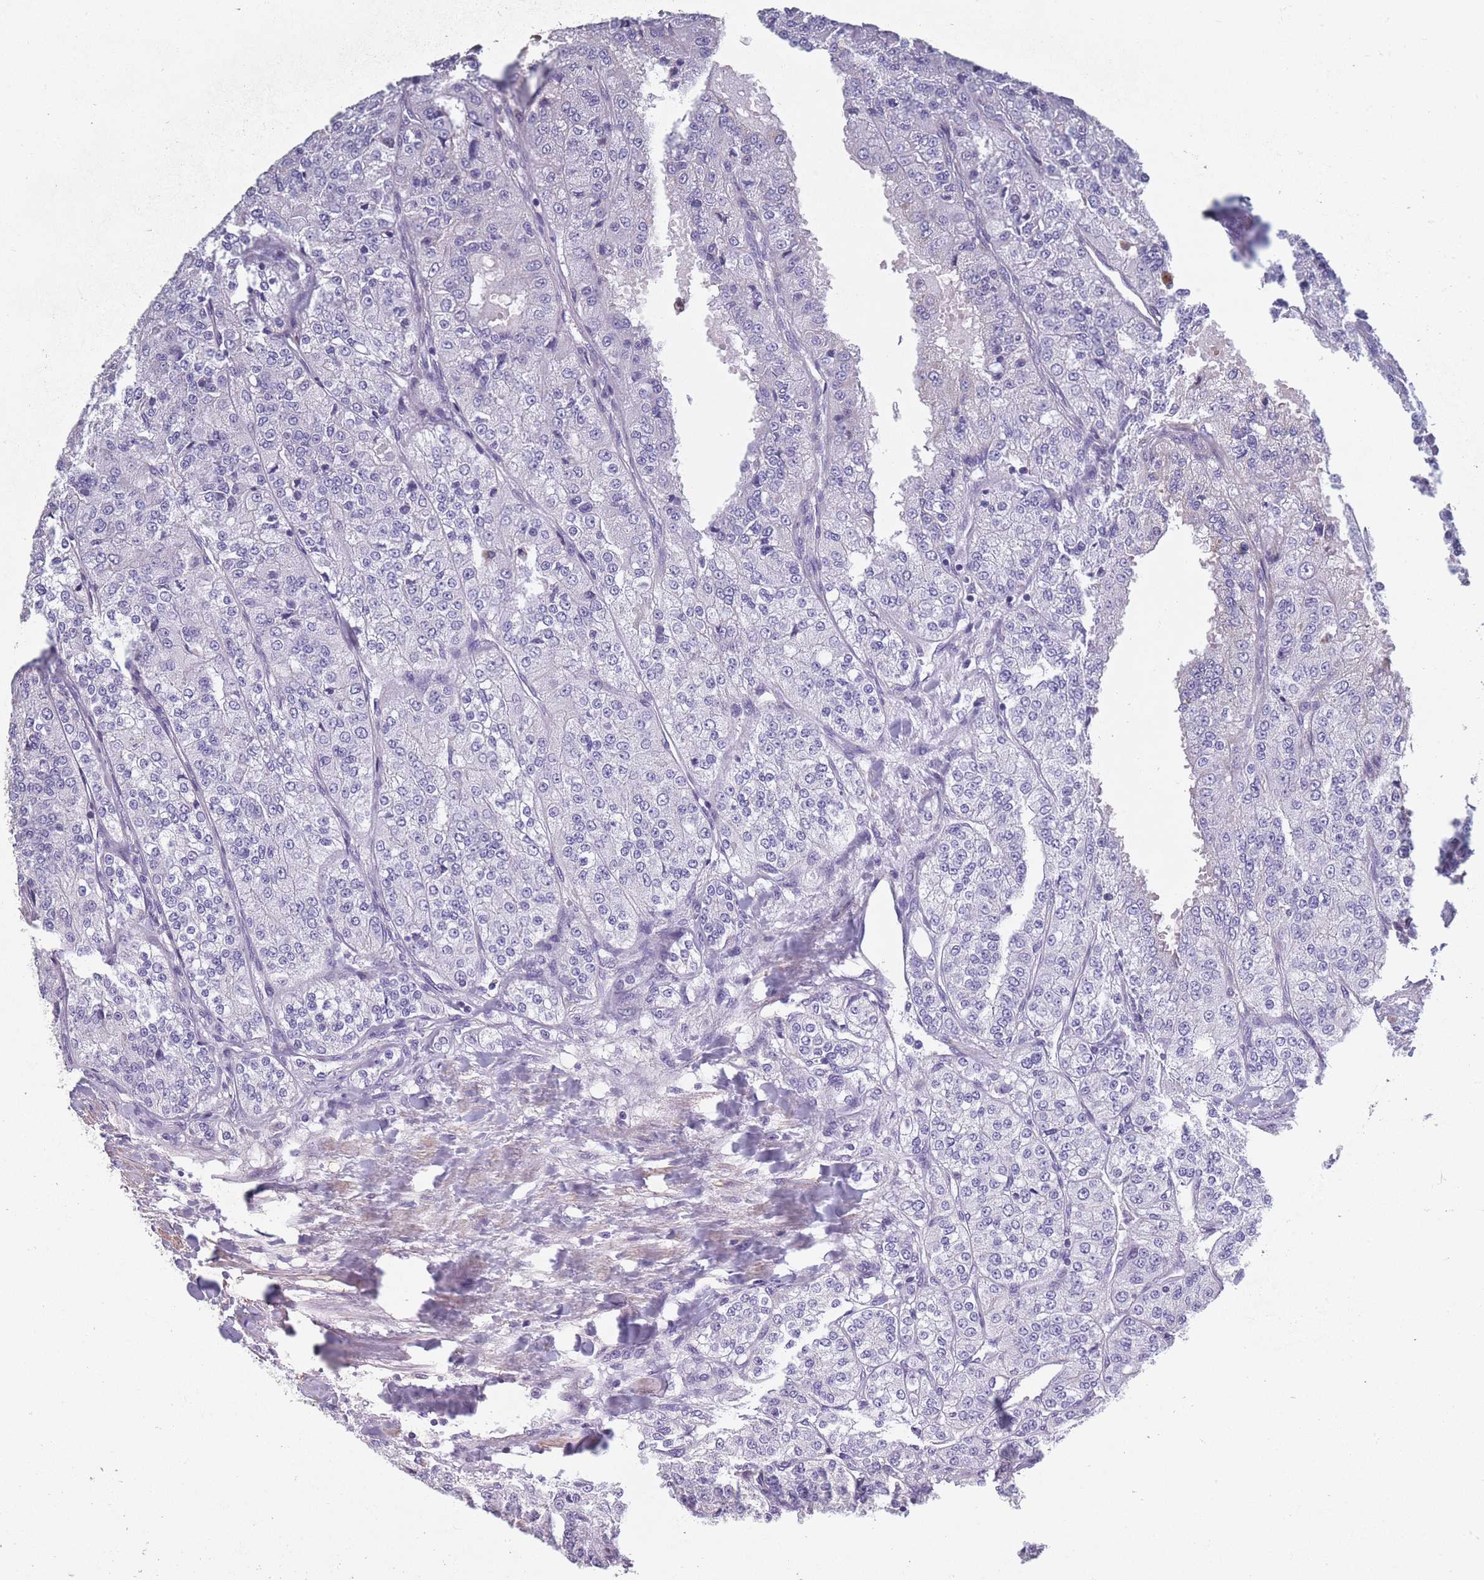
{"staining": {"intensity": "negative", "quantity": "none", "location": "none"}, "tissue": "renal cancer", "cell_type": "Tumor cells", "image_type": "cancer", "snomed": [{"axis": "morphology", "description": "Adenocarcinoma, NOS"}, {"axis": "topography", "description": "Kidney"}], "caption": "Immunohistochemical staining of renal cancer (adenocarcinoma) demonstrates no significant staining in tumor cells.", "gene": "OR4C5", "patient": {"sex": "female", "age": 63}}